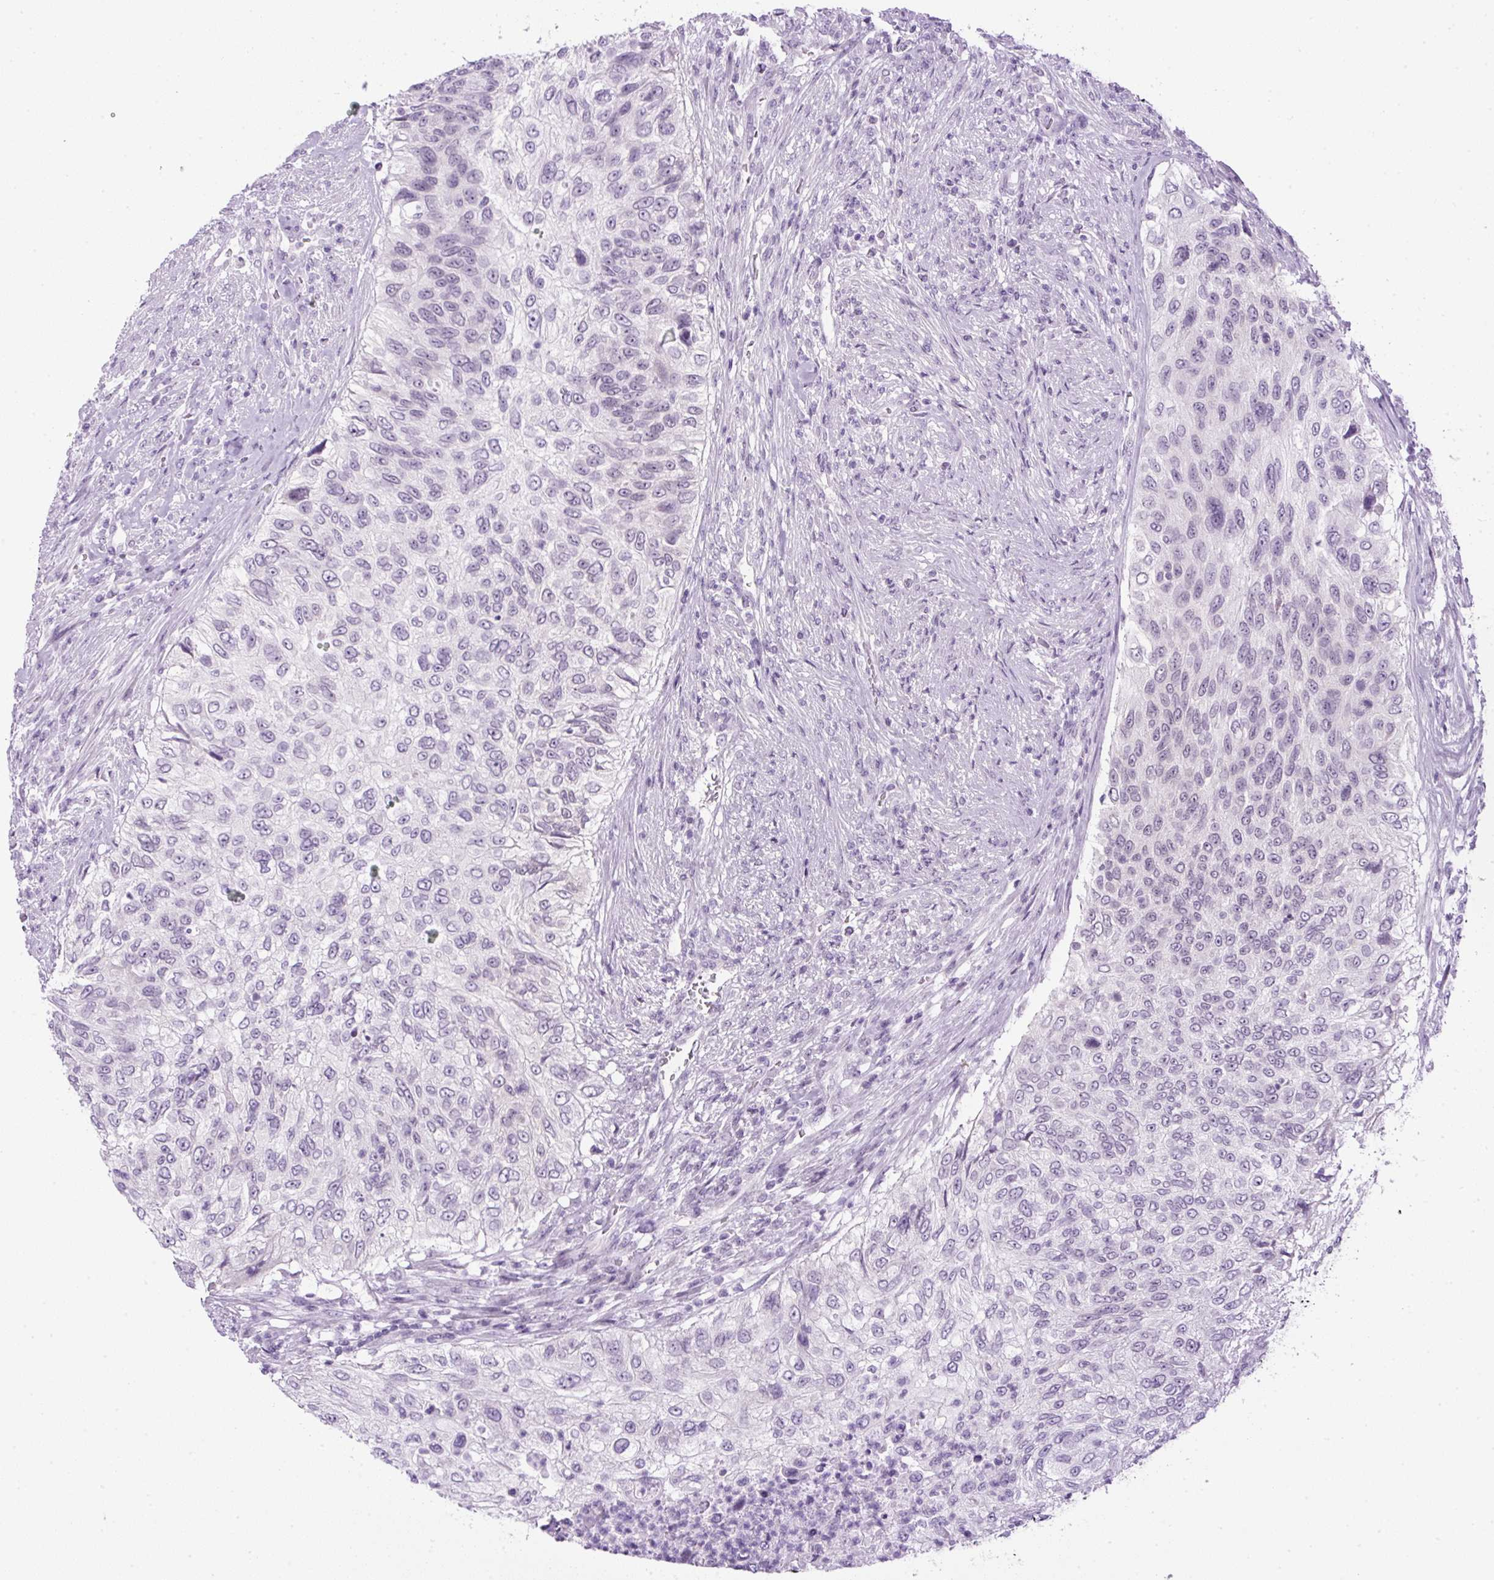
{"staining": {"intensity": "negative", "quantity": "none", "location": "none"}, "tissue": "urothelial cancer", "cell_type": "Tumor cells", "image_type": "cancer", "snomed": [{"axis": "morphology", "description": "Urothelial carcinoma, High grade"}, {"axis": "topography", "description": "Urinary bladder"}], "caption": "Immunohistochemistry (IHC) of urothelial carcinoma (high-grade) shows no staining in tumor cells.", "gene": "RHBDD2", "patient": {"sex": "female", "age": 60}}